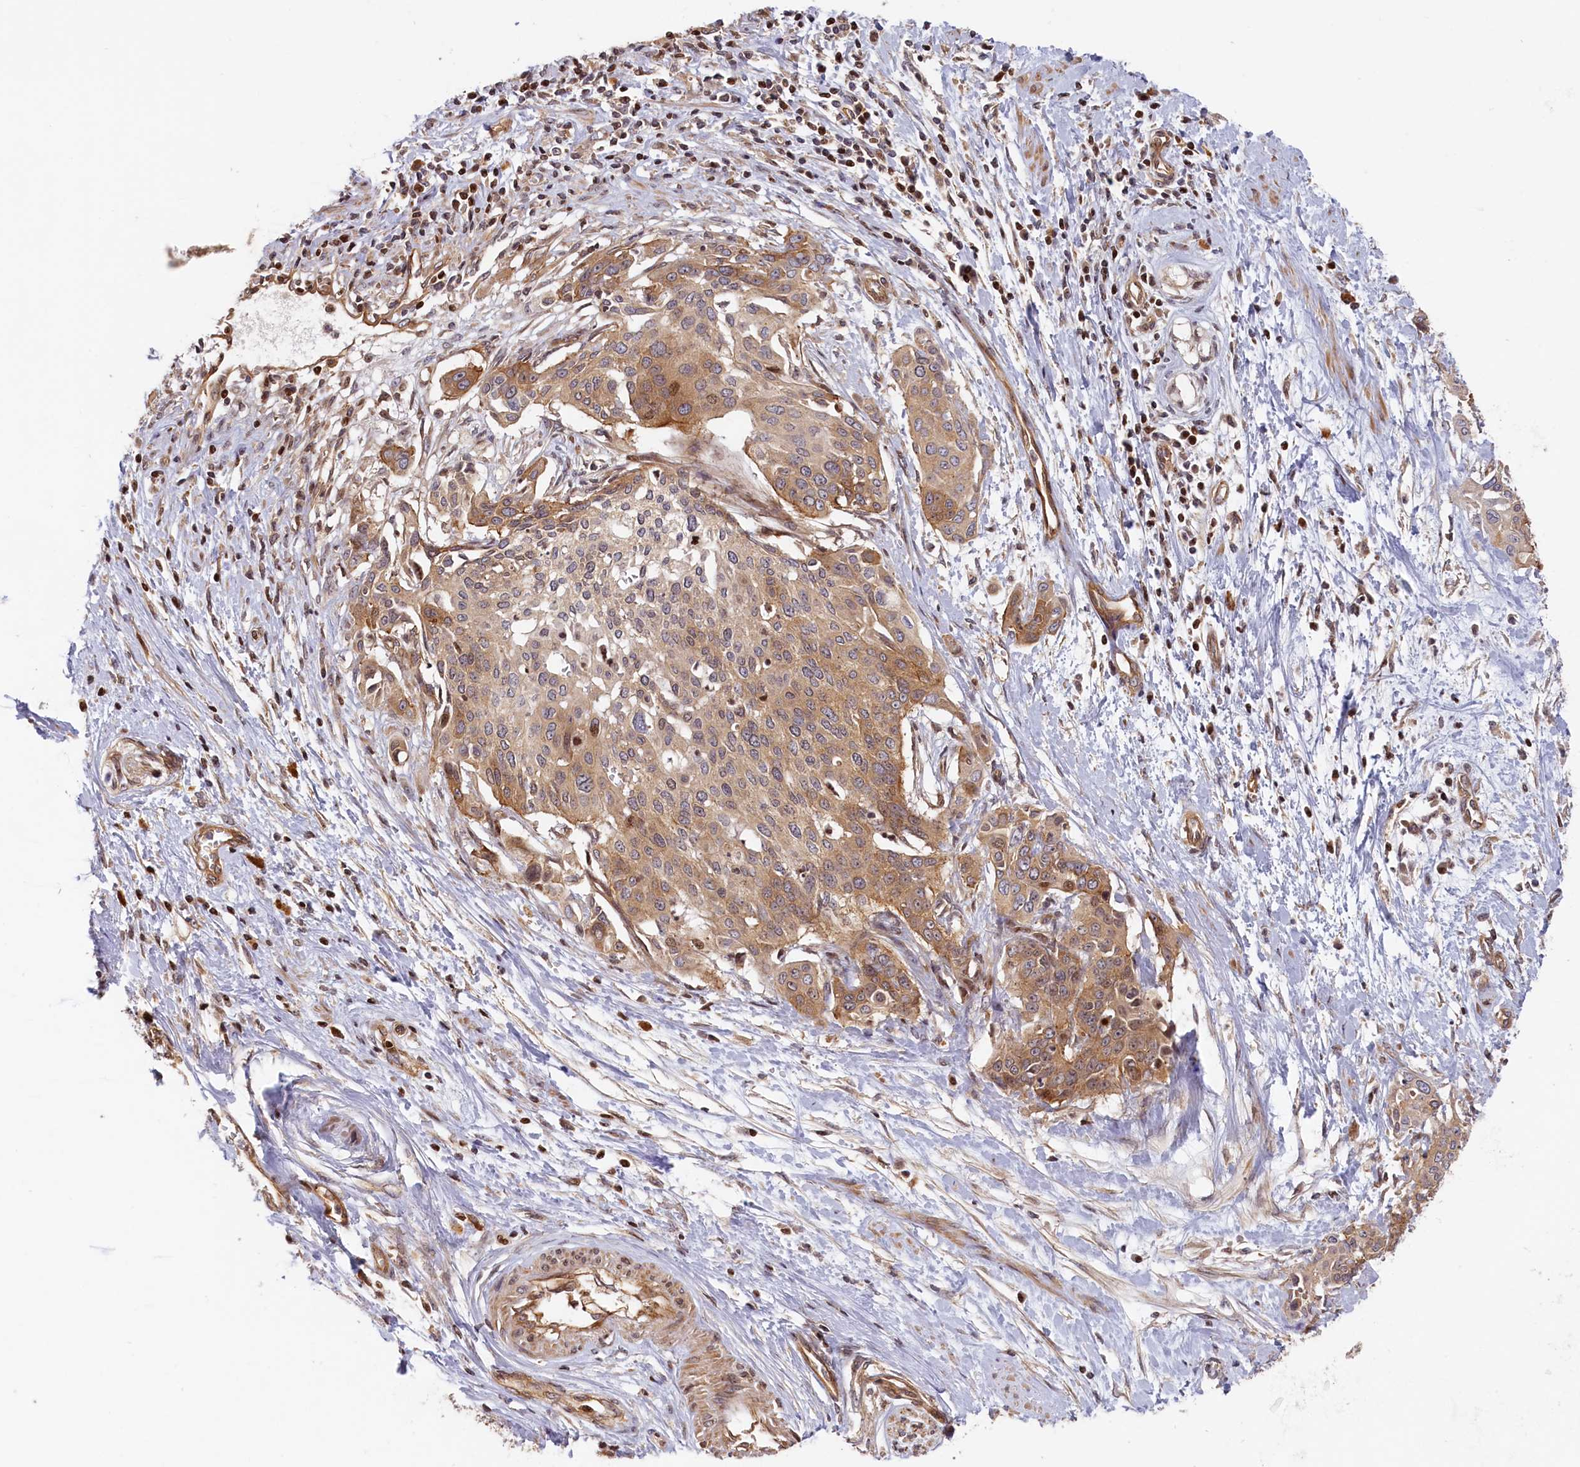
{"staining": {"intensity": "moderate", "quantity": ">75%", "location": "cytoplasmic/membranous"}, "tissue": "cervical cancer", "cell_type": "Tumor cells", "image_type": "cancer", "snomed": [{"axis": "morphology", "description": "Squamous cell carcinoma, NOS"}, {"axis": "topography", "description": "Cervix"}], "caption": "Approximately >75% of tumor cells in human cervical cancer (squamous cell carcinoma) exhibit moderate cytoplasmic/membranous protein expression as visualized by brown immunohistochemical staining.", "gene": "CEP44", "patient": {"sex": "female", "age": 44}}